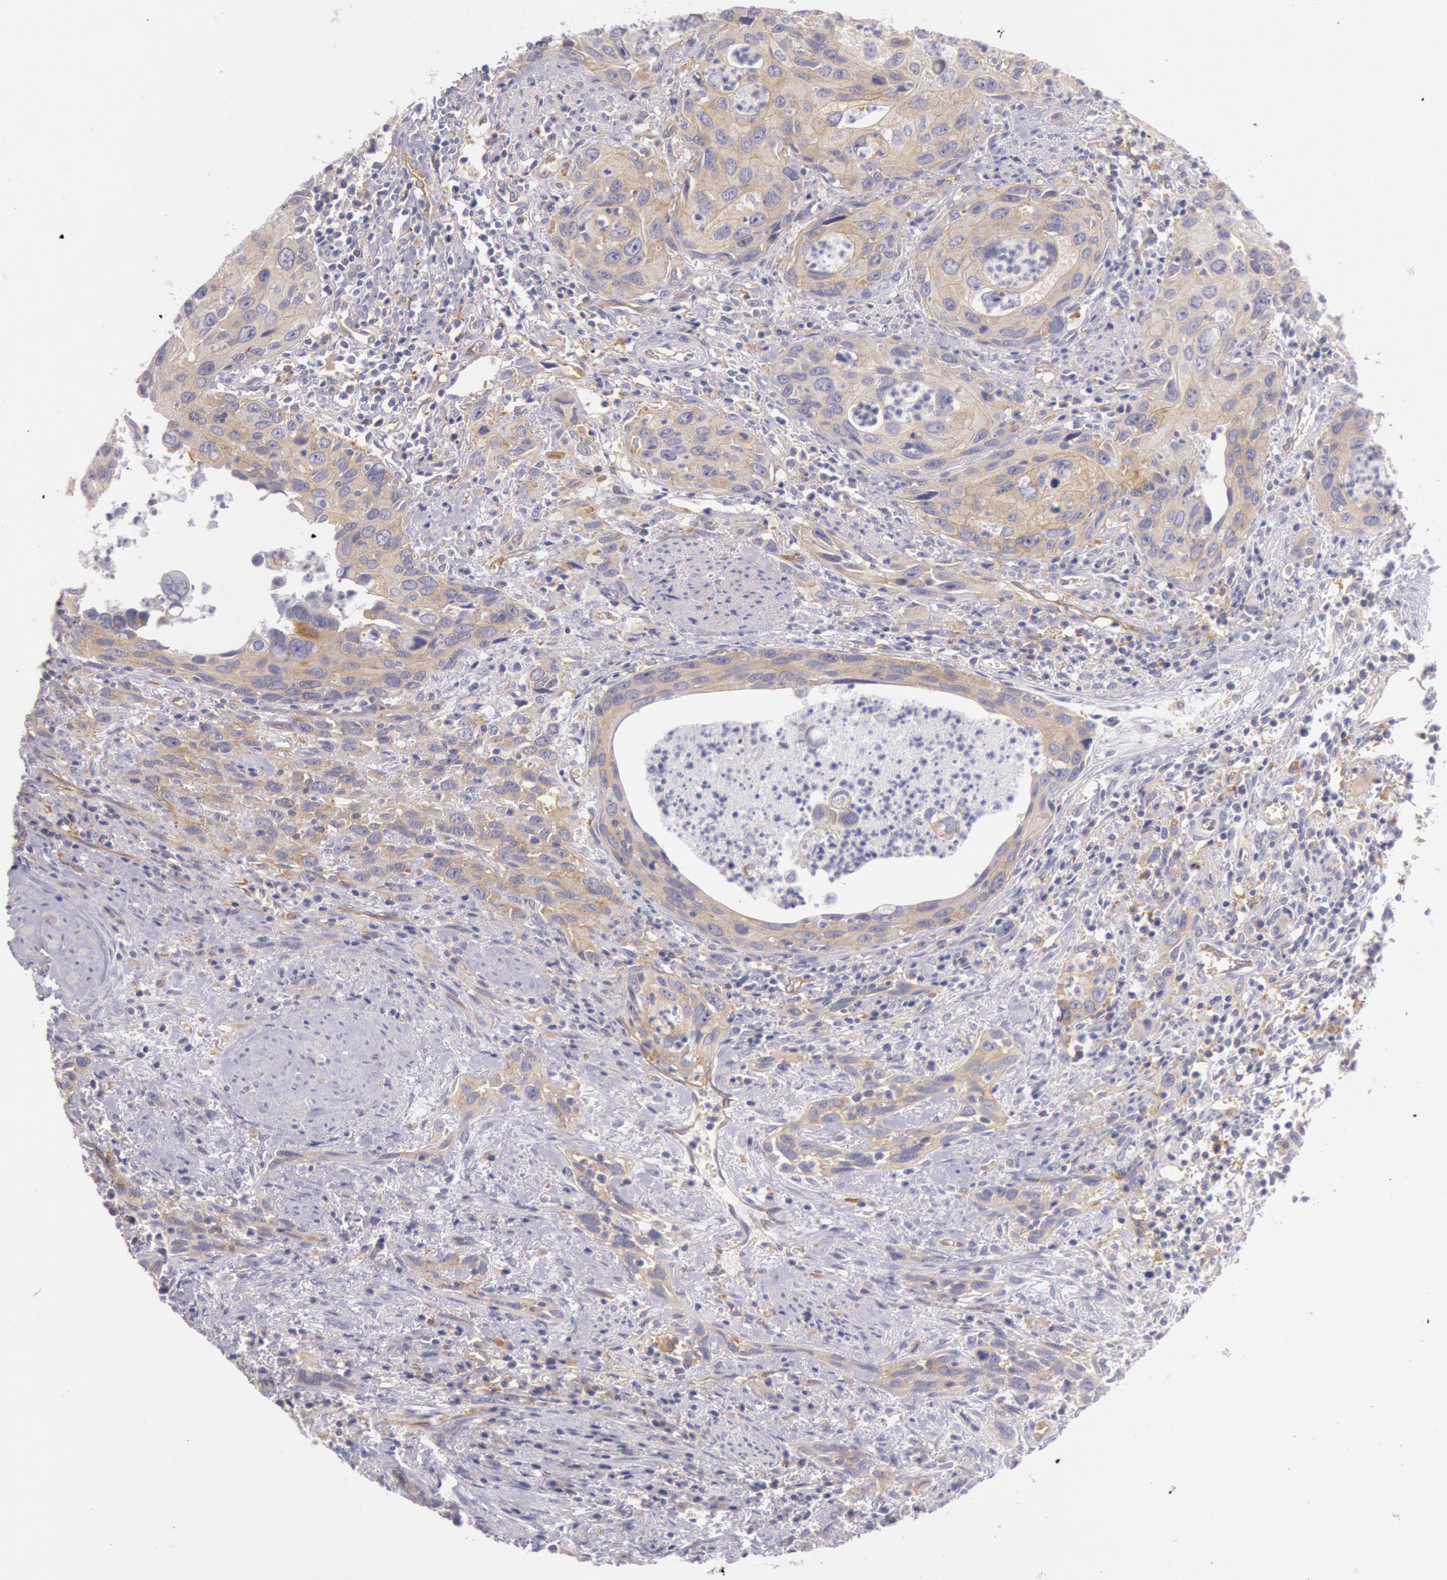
{"staining": {"intensity": "weak", "quantity": "25%-75%", "location": "cytoplasmic/membranous"}, "tissue": "urothelial cancer", "cell_type": "Tumor cells", "image_type": "cancer", "snomed": [{"axis": "morphology", "description": "Urothelial carcinoma, High grade"}, {"axis": "topography", "description": "Urinary bladder"}], "caption": "Immunohistochemical staining of urothelial cancer displays weak cytoplasmic/membranous protein staining in approximately 25%-75% of tumor cells.", "gene": "MYO5A", "patient": {"sex": "male", "age": 71}}